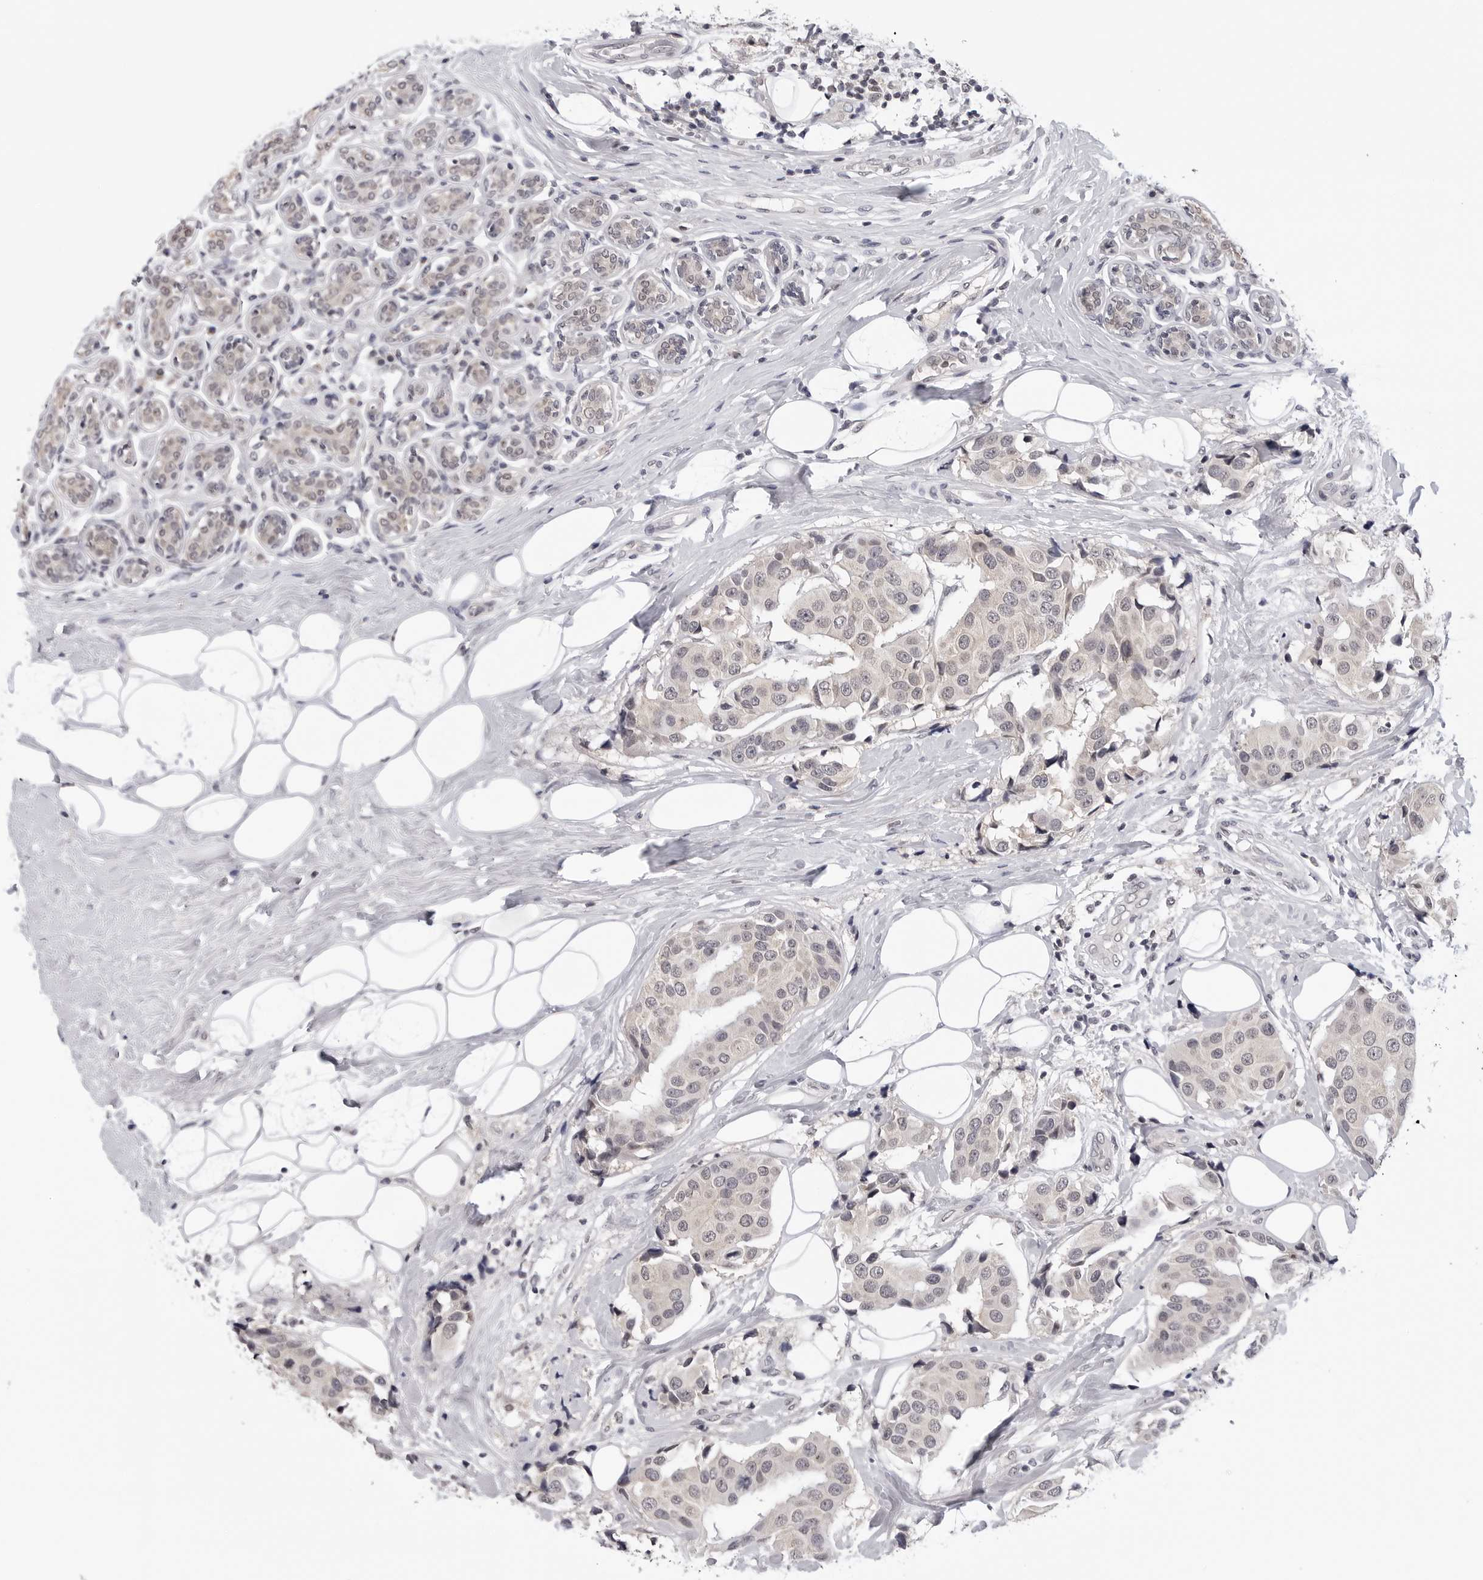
{"staining": {"intensity": "negative", "quantity": "none", "location": "none"}, "tissue": "breast cancer", "cell_type": "Tumor cells", "image_type": "cancer", "snomed": [{"axis": "morphology", "description": "Normal tissue, NOS"}, {"axis": "morphology", "description": "Duct carcinoma"}, {"axis": "topography", "description": "Breast"}], "caption": "A histopathology image of human breast invasive ductal carcinoma is negative for staining in tumor cells. (Brightfield microscopy of DAB (3,3'-diaminobenzidine) IHC at high magnification).", "gene": "CDK20", "patient": {"sex": "female", "age": 39}}